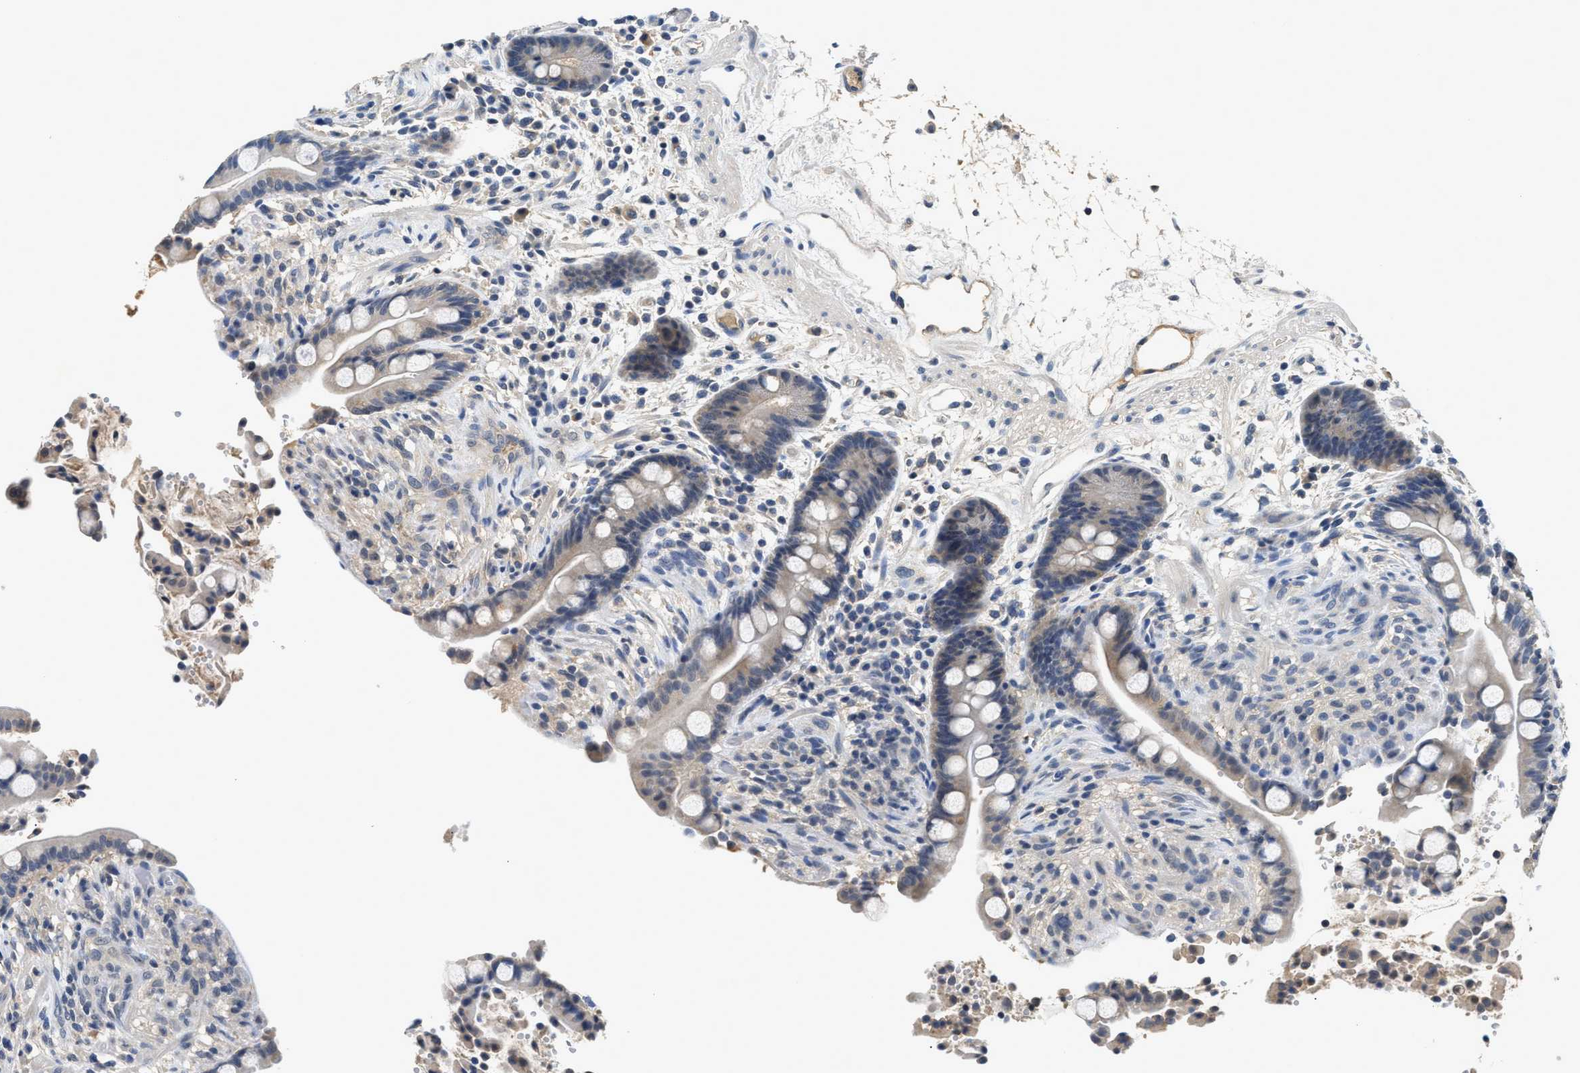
{"staining": {"intensity": "moderate", "quantity": ">75%", "location": "cytoplasmic/membranous"}, "tissue": "colon", "cell_type": "Endothelial cells", "image_type": "normal", "snomed": [{"axis": "morphology", "description": "Normal tissue, NOS"}, {"axis": "topography", "description": "Colon"}], "caption": "Unremarkable colon demonstrates moderate cytoplasmic/membranous staining in approximately >75% of endothelial cells Ihc stains the protein of interest in brown and the nuclei are stained blue..", "gene": "INHA", "patient": {"sex": "male", "age": 73}}